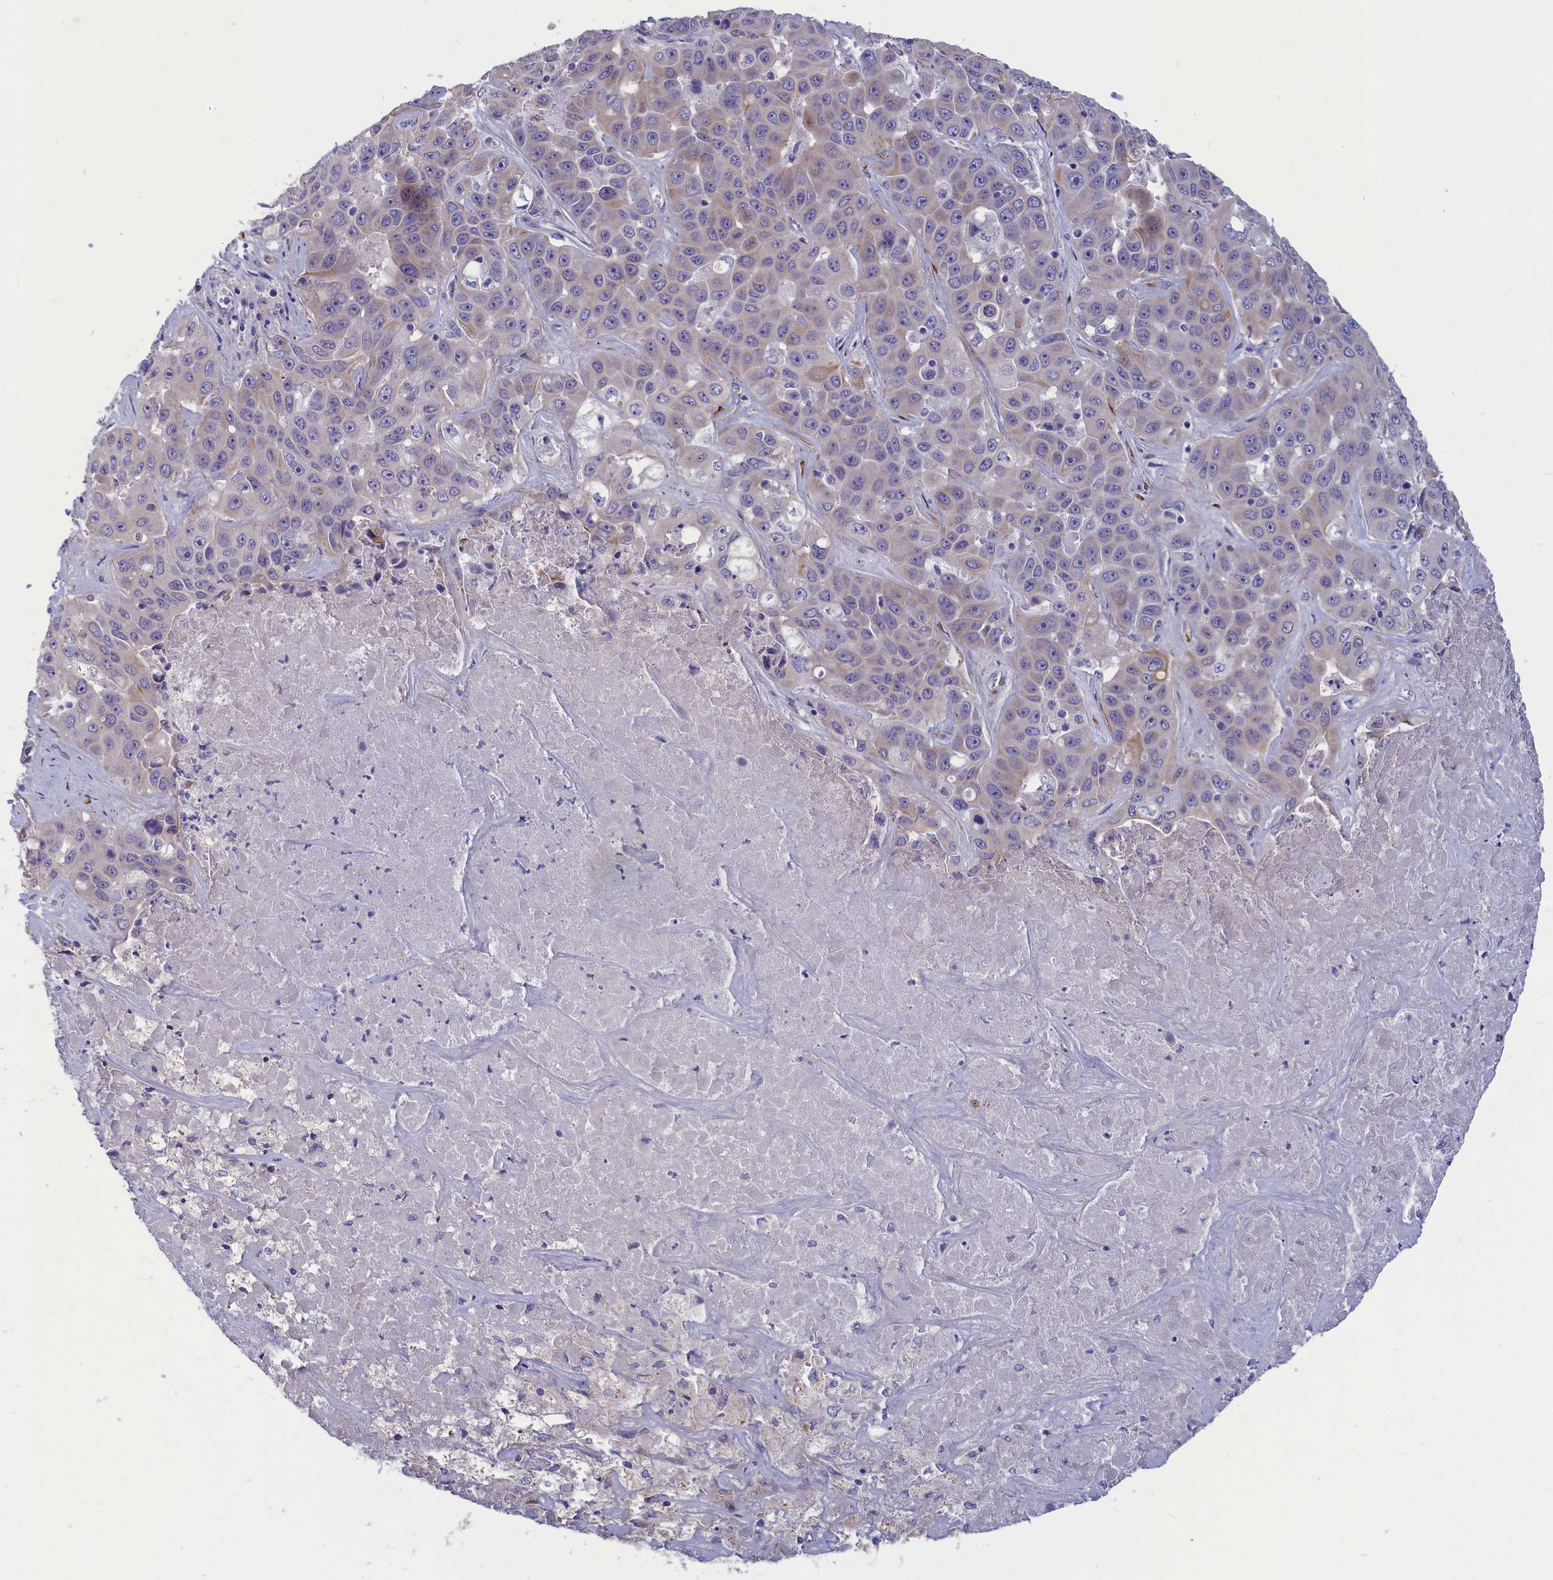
{"staining": {"intensity": "moderate", "quantity": "<25%", "location": "cytoplasmic/membranous"}, "tissue": "liver cancer", "cell_type": "Tumor cells", "image_type": "cancer", "snomed": [{"axis": "morphology", "description": "Cholangiocarcinoma"}, {"axis": "topography", "description": "Liver"}], "caption": "Protein expression analysis of human liver cholangiocarcinoma reveals moderate cytoplasmic/membranous staining in about <25% of tumor cells. The staining is performed using DAB brown chromogen to label protein expression. The nuclei are counter-stained blue using hematoxylin.", "gene": "TUBGCP4", "patient": {"sex": "female", "age": 52}}